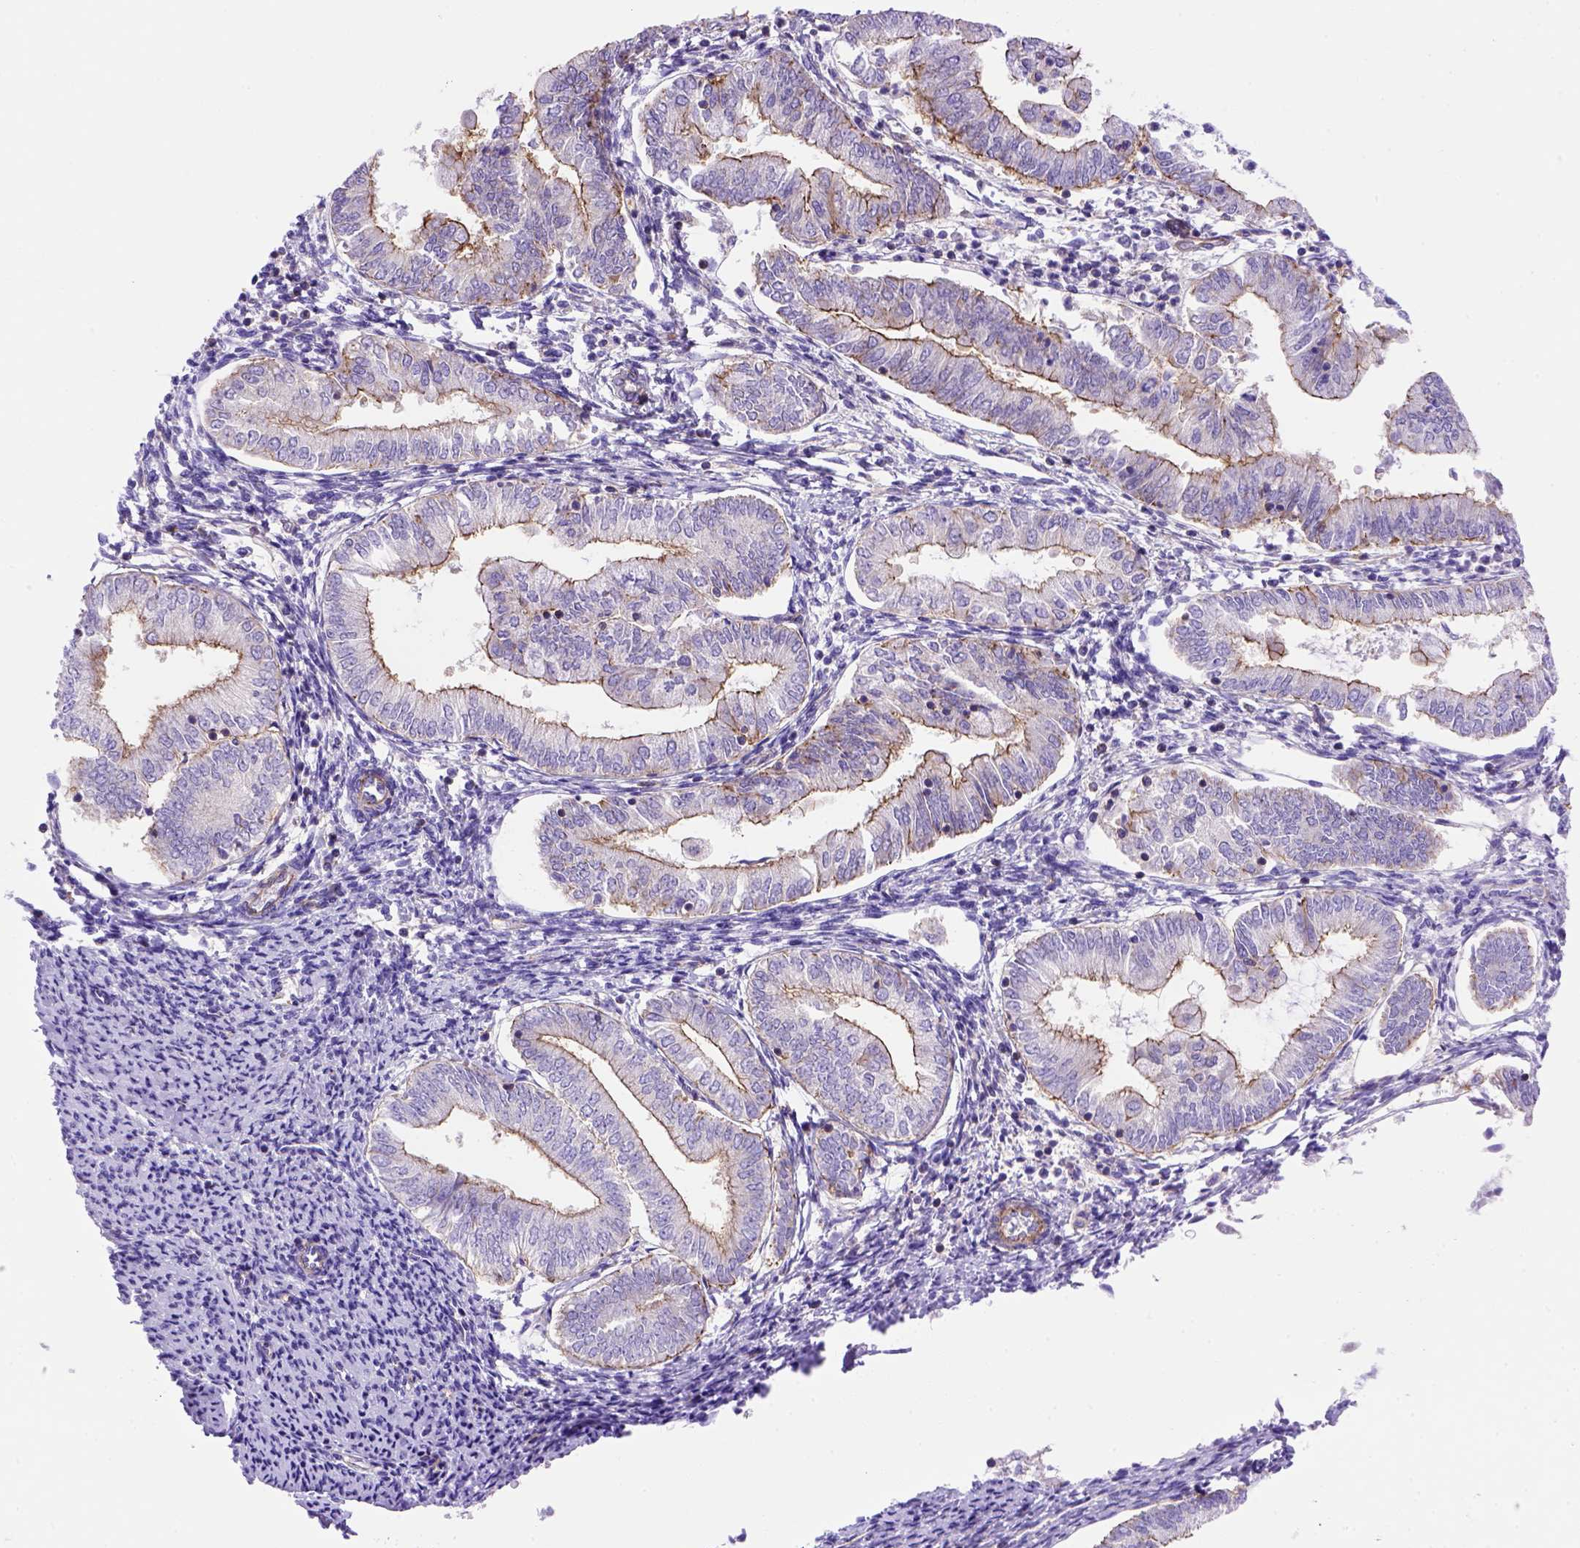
{"staining": {"intensity": "strong", "quantity": "25%-75%", "location": "cytoplasmic/membranous"}, "tissue": "endometrial cancer", "cell_type": "Tumor cells", "image_type": "cancer", "snomed": [{"axis": "morphology", "description": "Adenocarcinoma, NOS"}, {"axis": "topography", "description": "Endometrium"}], "caption": "Tumor cells display high levels of strong cytoplasmic/membranous expression in approximately 25%-75% of cells in endometrial cancer.", "gene": "PEX12", "patient": {"sex": "female", "age": 55}}